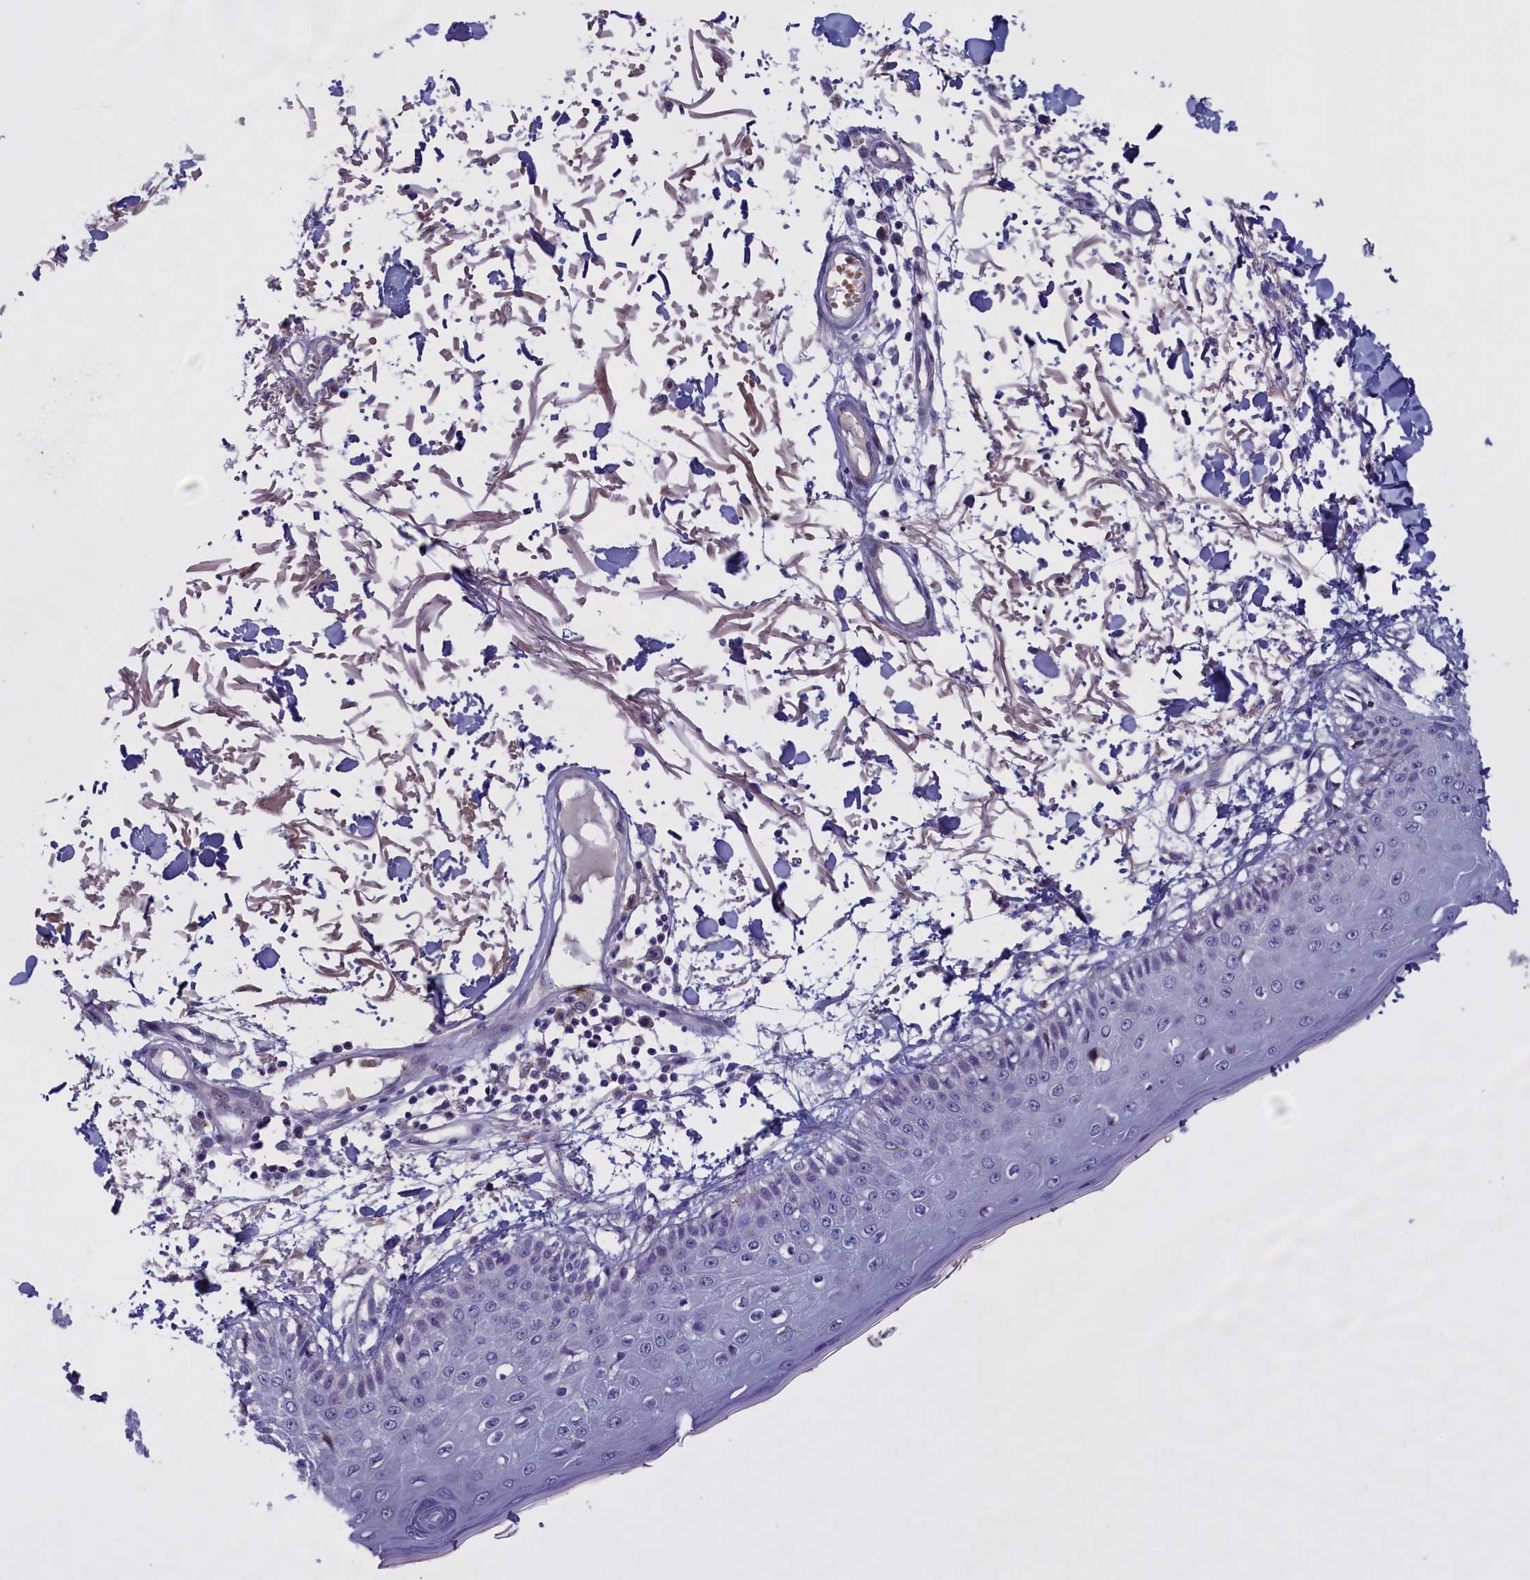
{"staining": {"intensity": "negative", "quantity": "none", "location": "none"}, "tissue": "skin", "cell_type": "Fibroblasts", "image_type": "normal", "snomed": [{"axis": "morphology", "description": "Normal tissue, NOS"}, {"axis": "morphology", "description": "Squamous cell carcinoma, NOS"}, {"axis": "topography", "description": "Skin"}, {"axis": "topography", "description": "Peripheral nerve tissue"}], "caption": "This is an IHC image of benign skin. There is no positivity in fibroblasts.", "gene": "IGFALS", "patient": {"sex": "male", "age": 83}}